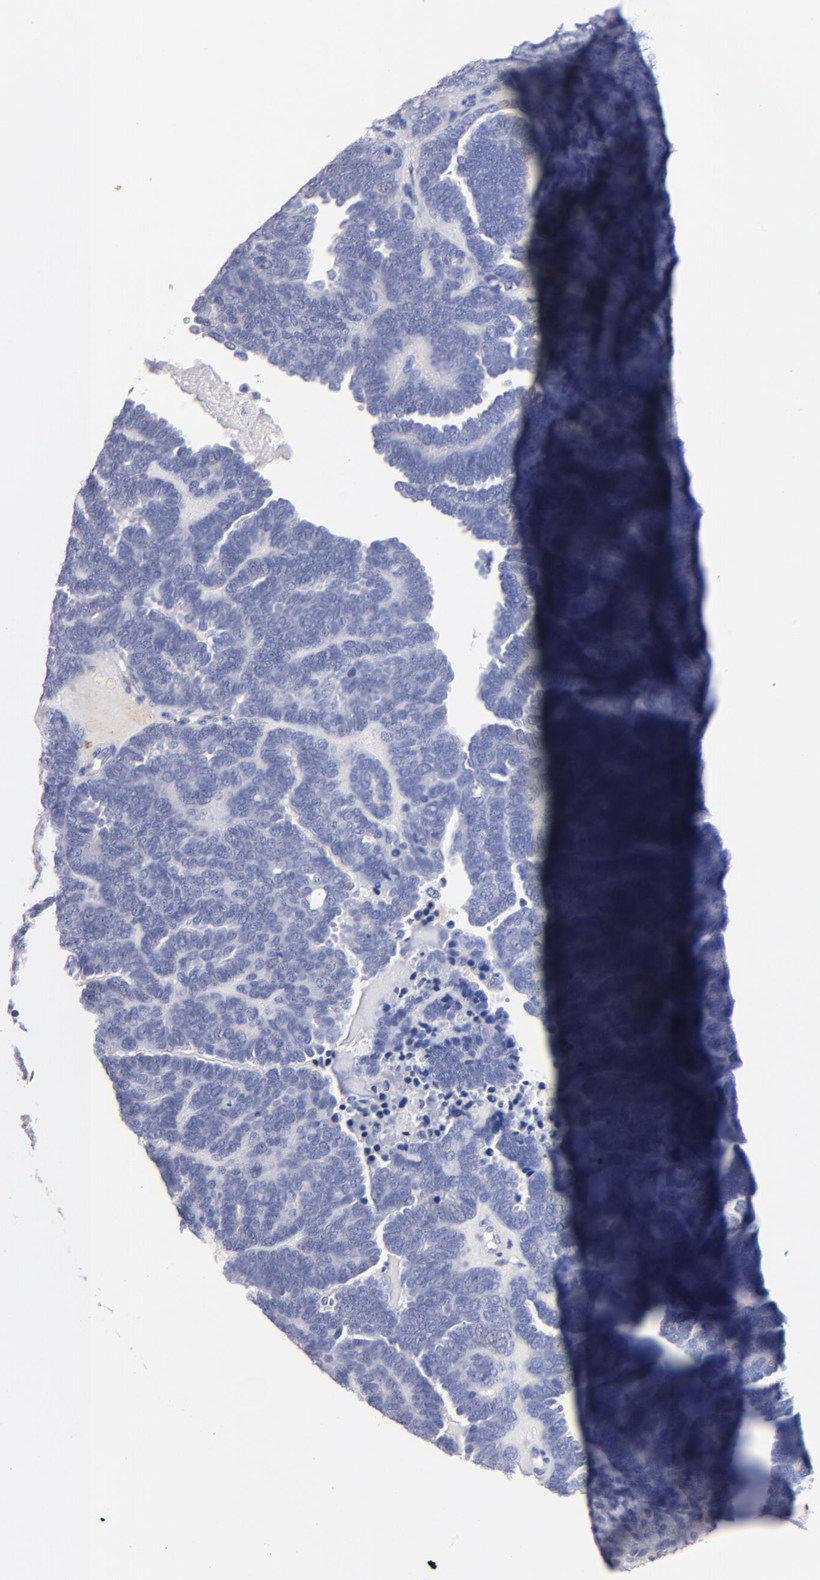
{"staining": {"intensity": "negative", "quantity": "none", "location": "none"}, "tissue": "endometrial cancer", "cell_type": "Tumor cells", "image_type": "cancer", "snomed": [{"axis": "morphology", "description": "Neoplasm, malignant, NOS"}, {"axis": "topography", "description": "Endometrium"}], "caption": "A photomicrograph of endometrial cancer stained for a protein exhibits no brown staining in tumor cells. (Brightfield microscopy of DAB (3,3'-diaminobenzidine) immunohistochemistry (IHC) at high magnification).", "gene": "KIT", "patient": {"sex": "female", "age": 74}}